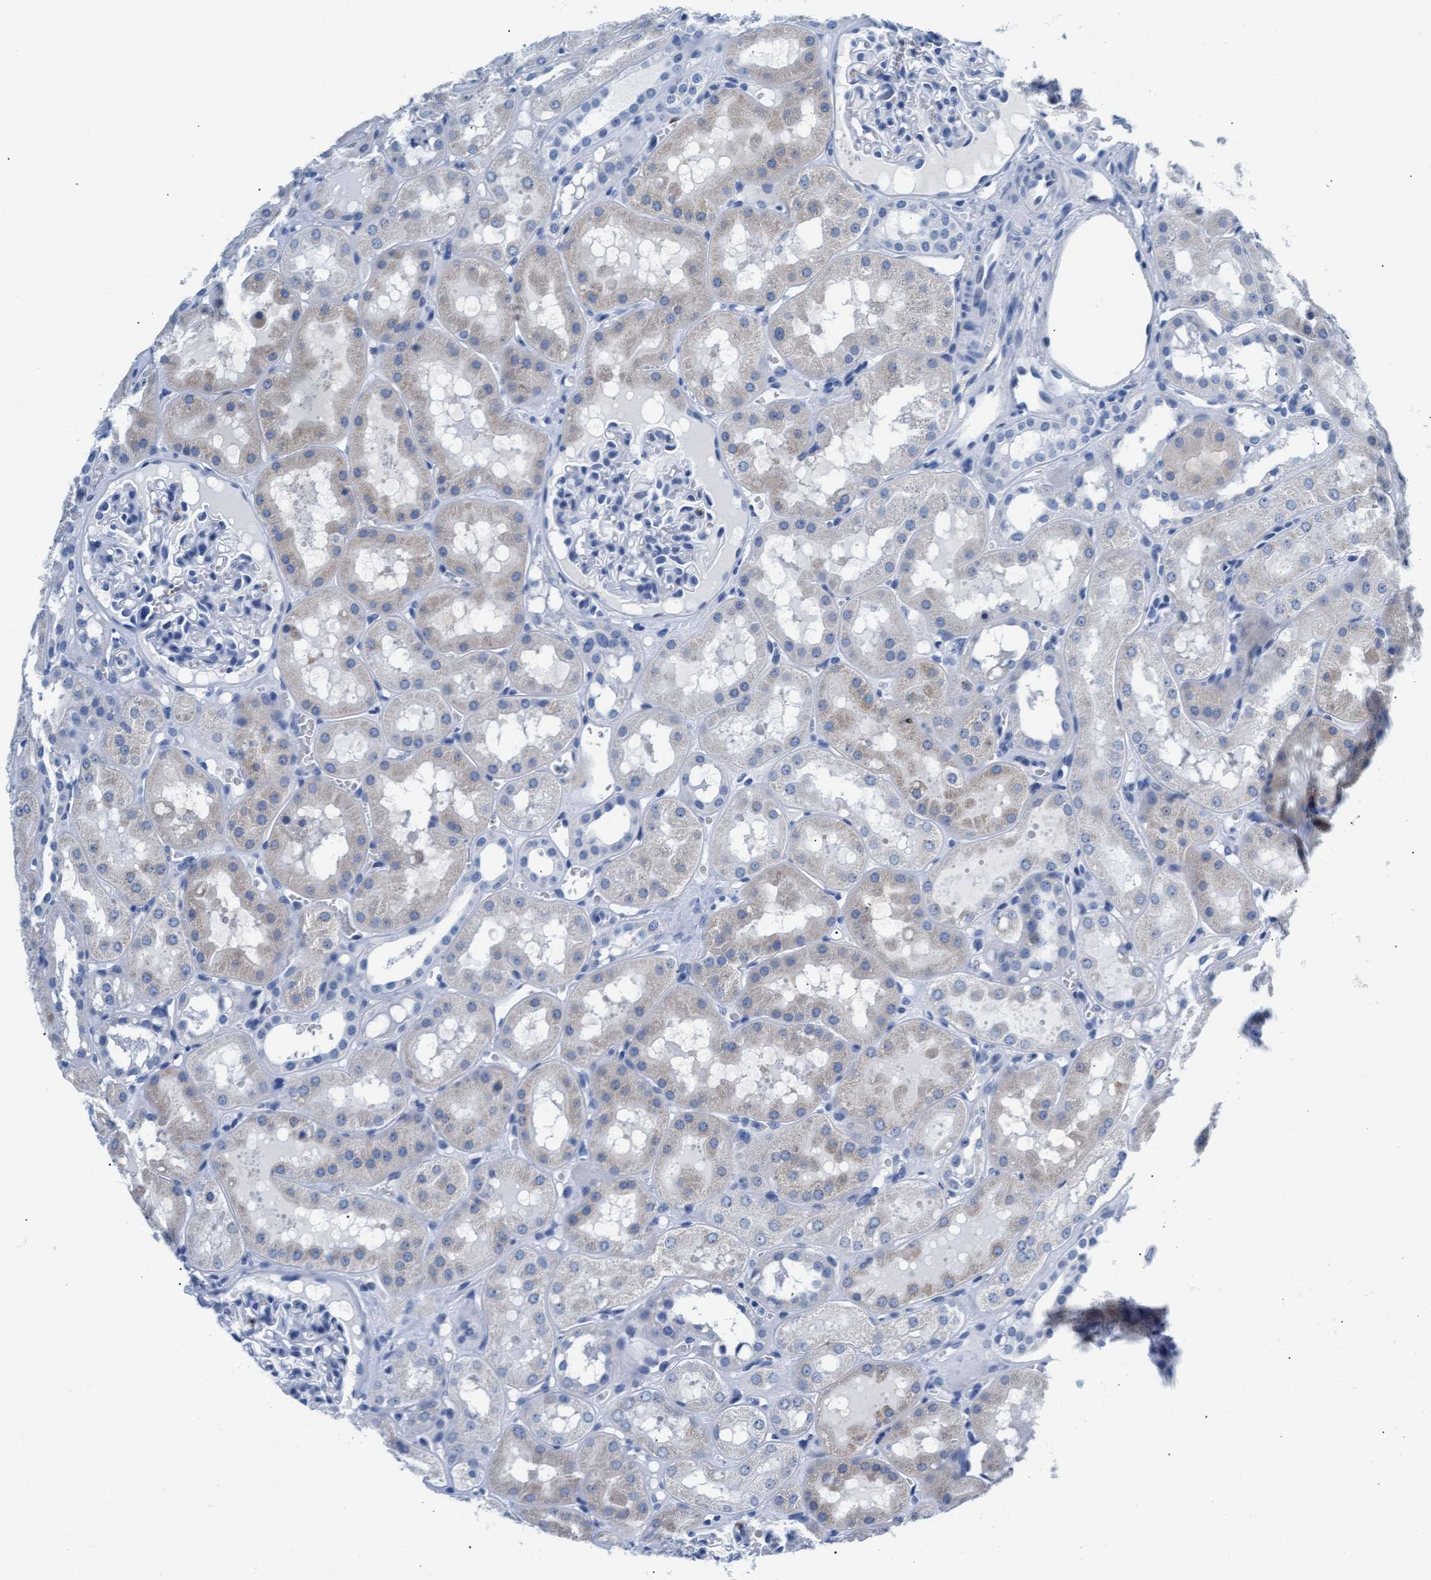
{"staining": {"intensity": "negative", "quantity": "none", "location": "none"}, "tissue": "kidney", "cell_type": "Cells in glomeruli", "image_type": "normal", "snomed": [{"axis": "morphology", "description": "Normal tissue, NOS"}, {"axis": "topography", "description": "Kidney"}, {"axis": "topography", "description": "Urinary bladder"}], "caption": "This is a photomicrograph of IHC staining of normal kidney, which shows no expression in cells in glomeruli.", "gene": "MMP8", "patient": {"sex": "male", "age": 16}}